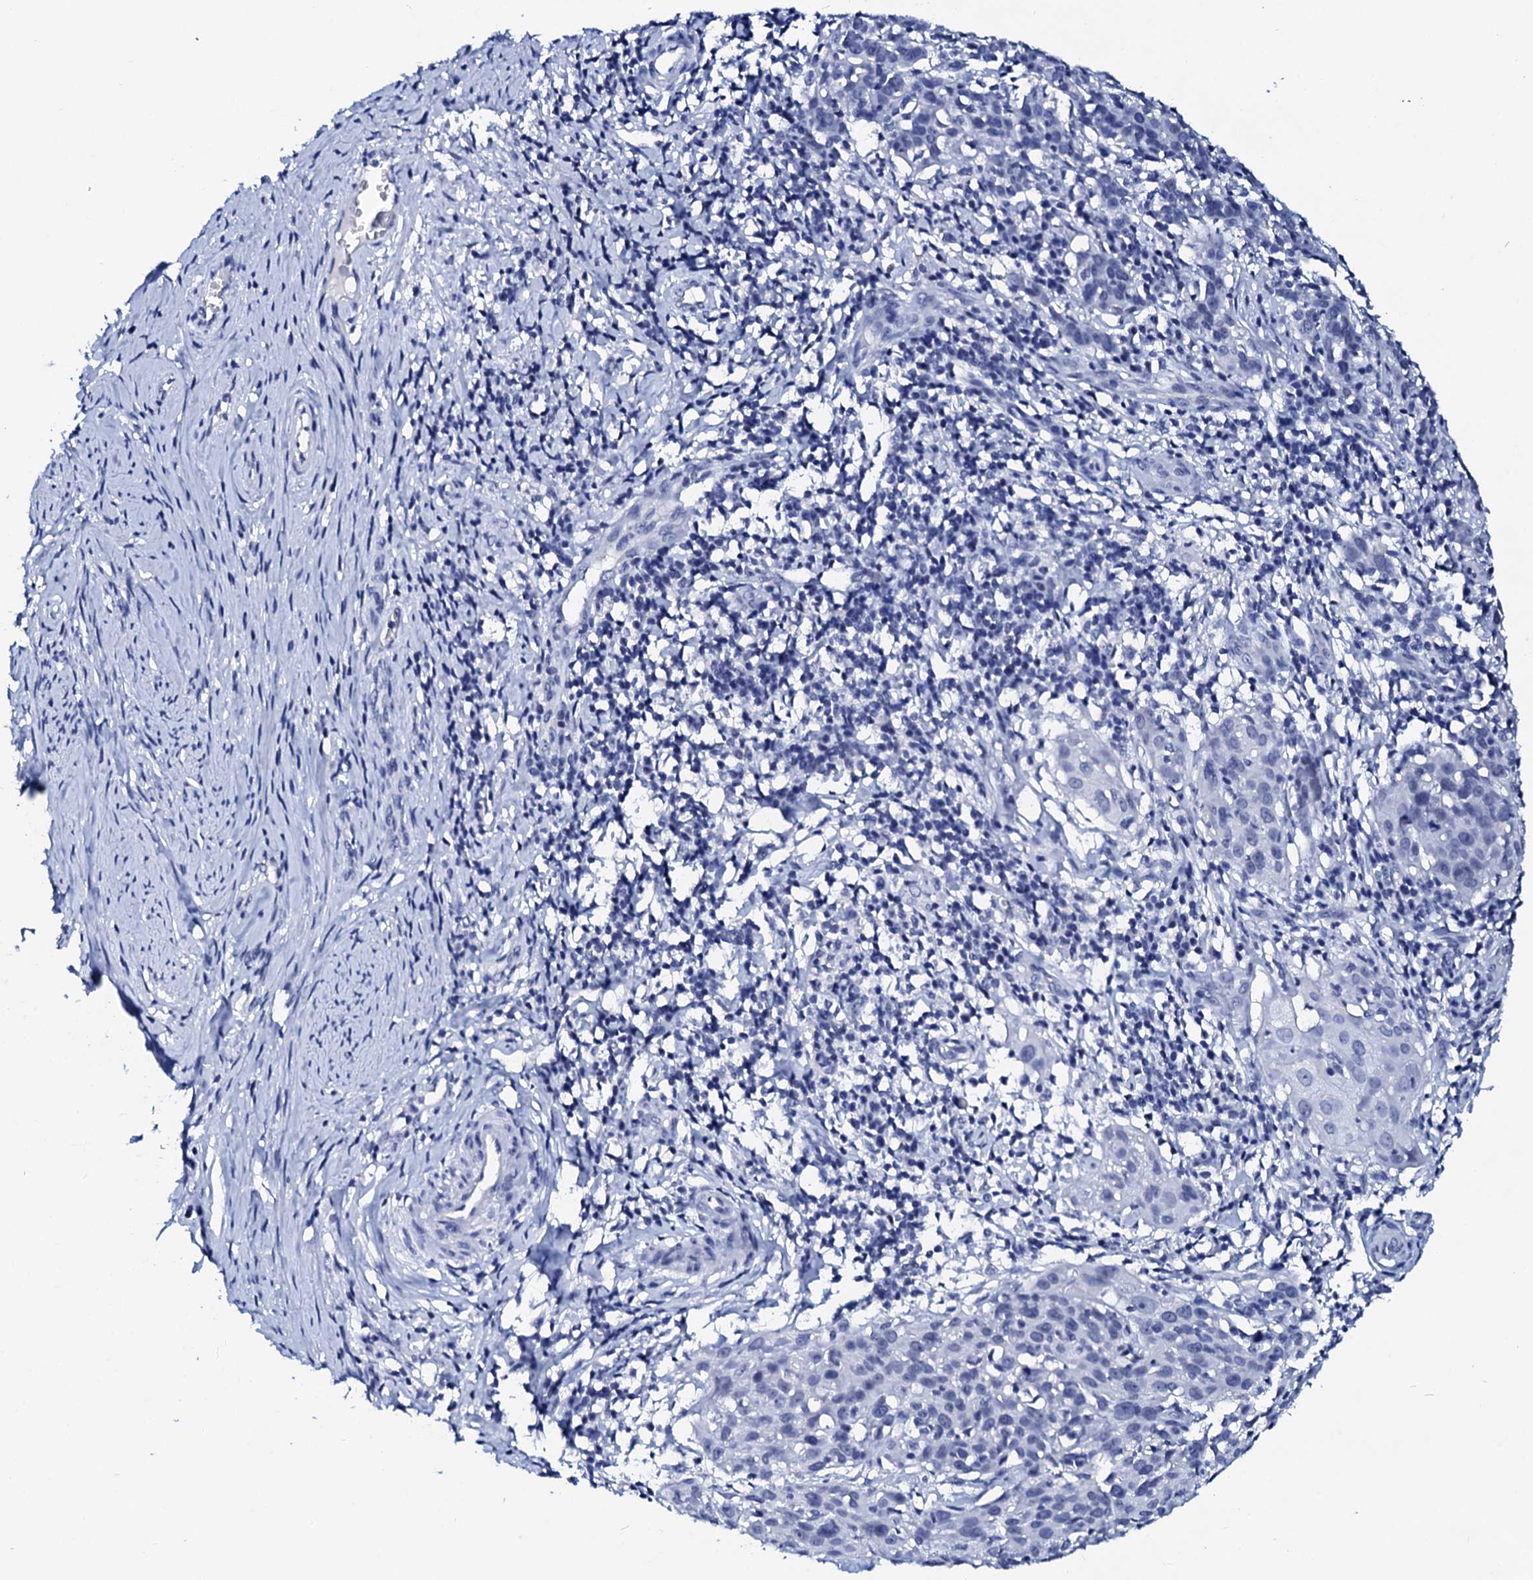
{"staining": {"intensity": "negative", "quantity": "none", "location": "none"}, "tissue": "cervical cancer", "cell_type": "Tumor cells", "image_type": "cancer", "snomed": [{"axis": "morphology", "description": "Squamous cell carcinoma, NOS"}, {"axis": "topography", "description": "Cervix"}], "caption": "A photomicrograph of human cervical cancer (squamous cell carcinoma) is negative for staining in tumor cells.", "gene": "SPATA19", "patient": {"sex": "female", "age": 50}}